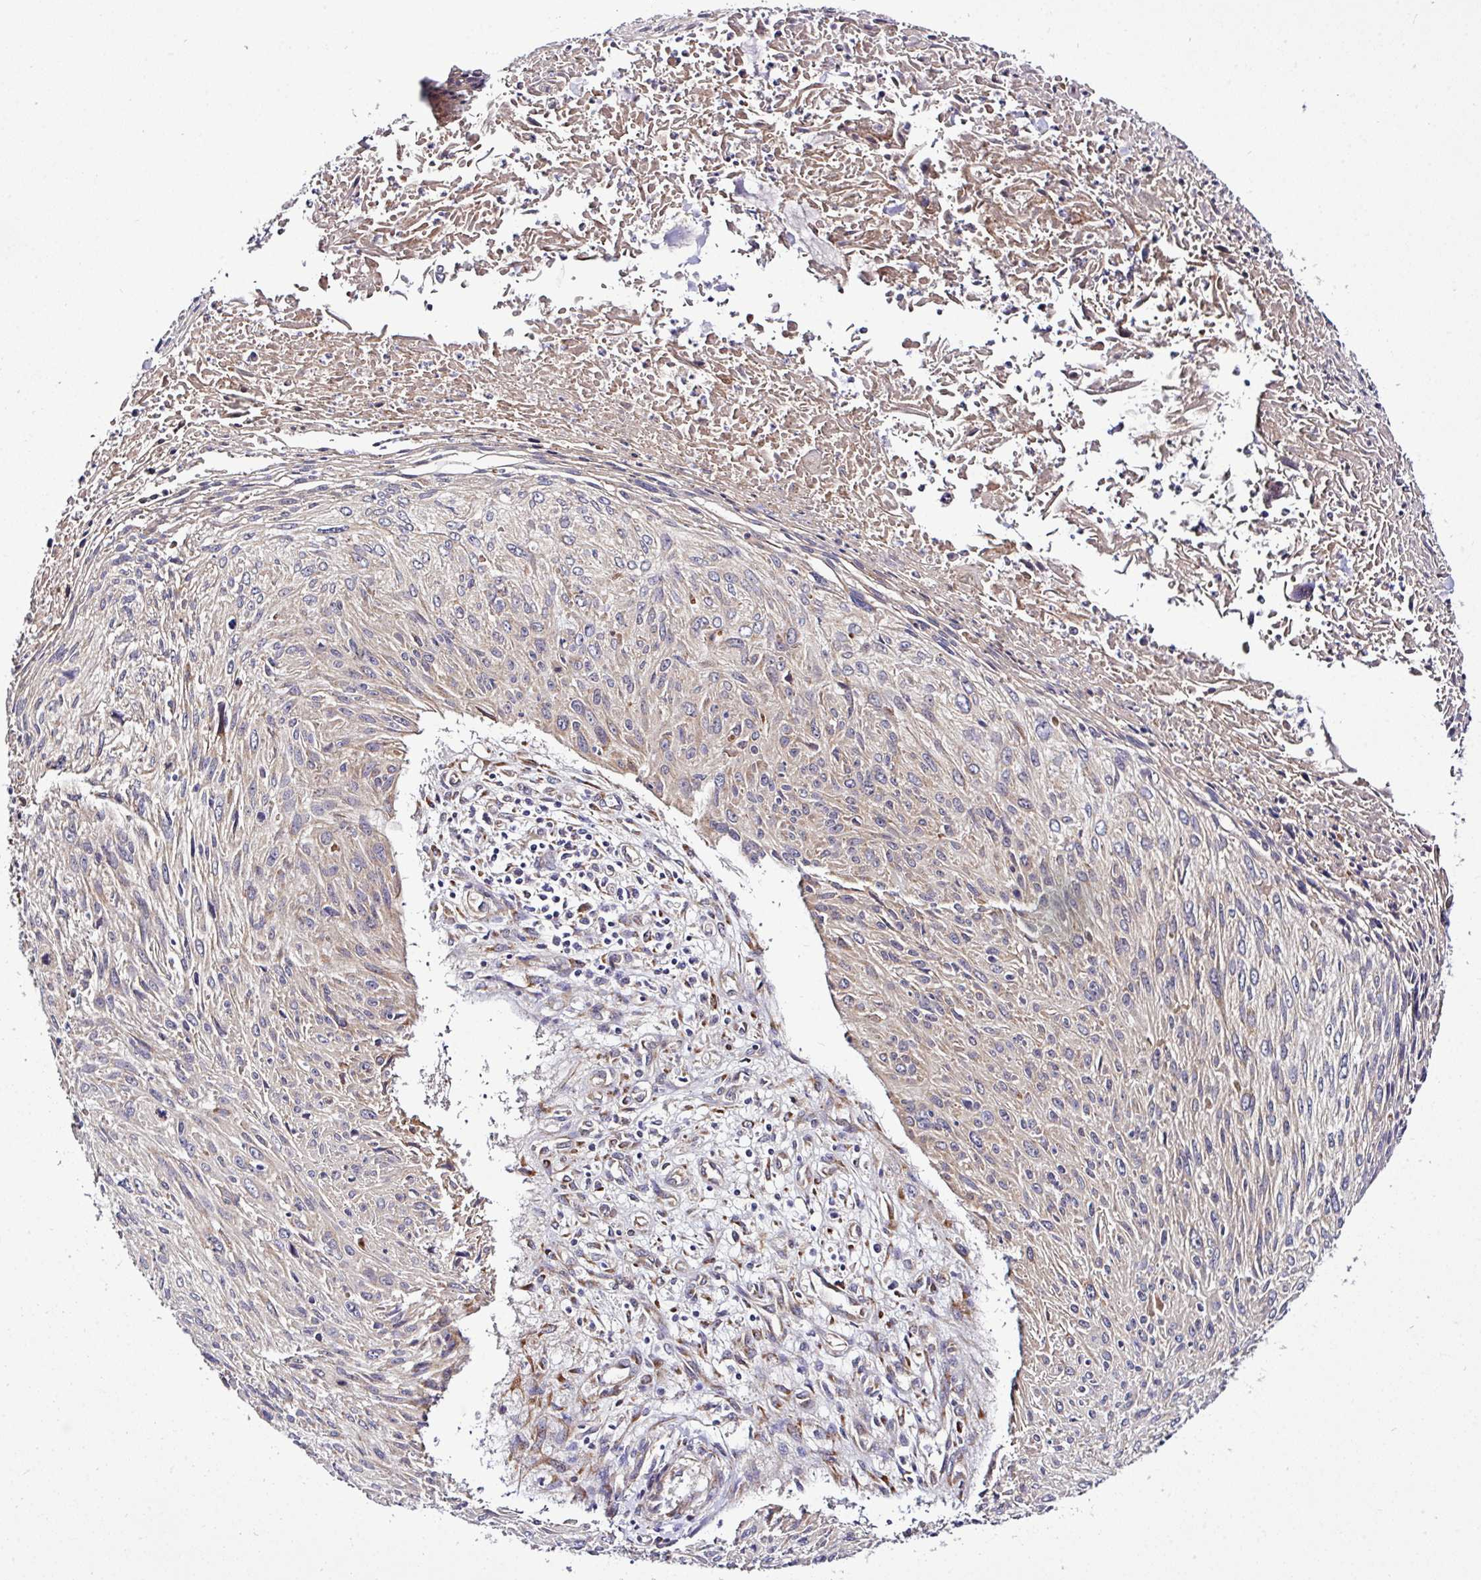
{"staining": {"intensity": "weak", "quantity": "25%-75%", "location": "cytoplasmic/membranous"}, "tissue": "cervical cancer", "cell_type": "Tumor cells", "image_type": "cancer", "snomed": [{"axis": "morphology", "description": "Squamous cell carcinoma, NOS"}, {"axis": "topography", "description": "Cervix"}], "caption": "Protein staining of cervical cancer tissue reveals weak cytoplasmic/membranous positivity in approximately 25%-75% of tumor cells. (DAB (3,3'-diaminobenzidine) = brown stain, brightfield microscopy at high magnification).", "gene": "TM2D2", "patient": {"sex": "female", "age": 51}}